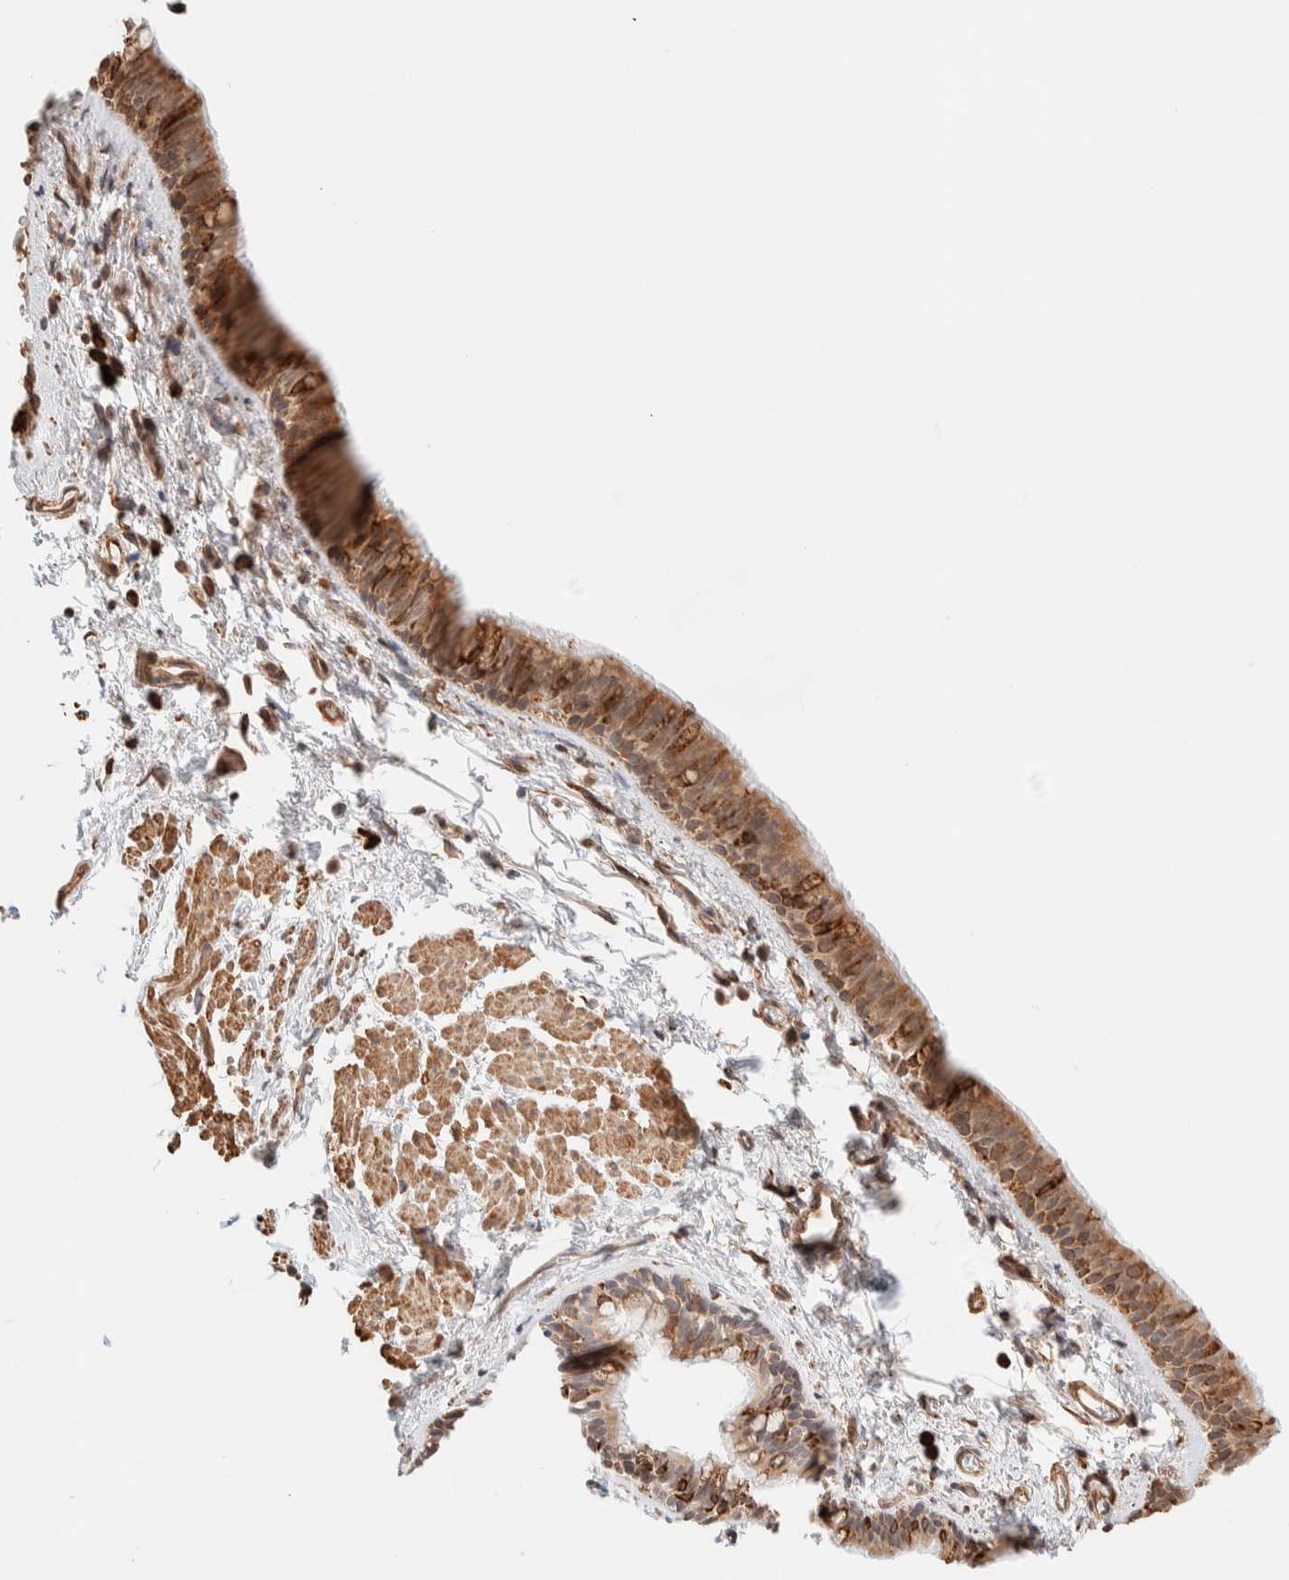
{"staining": {"intensity": "moderate", "quantity": ">75%", "location": "cytoplasmic/membranous"}, "tissue": "bronchus", "cell_type": "Respiratory epithelial cells", "image_type": "normal", "snomed": [{"axis": "morphology", "description": "Normal tissue, NOS"}, {"axis": "topography", "description": "Cartilage tissue"}, {"axis": "topography", "description": "Bronchus"}, {"axis": "topography", "description": "Lung"}], "caption": "Immunohistochemical staining of unremarkable bronchus exhibits medium levels of moderate cytoplasmic/membranous staining in approximately >75% of respiratory epithelial cells.", "gene": "INTS1", "patient": {"sex": "male", "age": 64}}